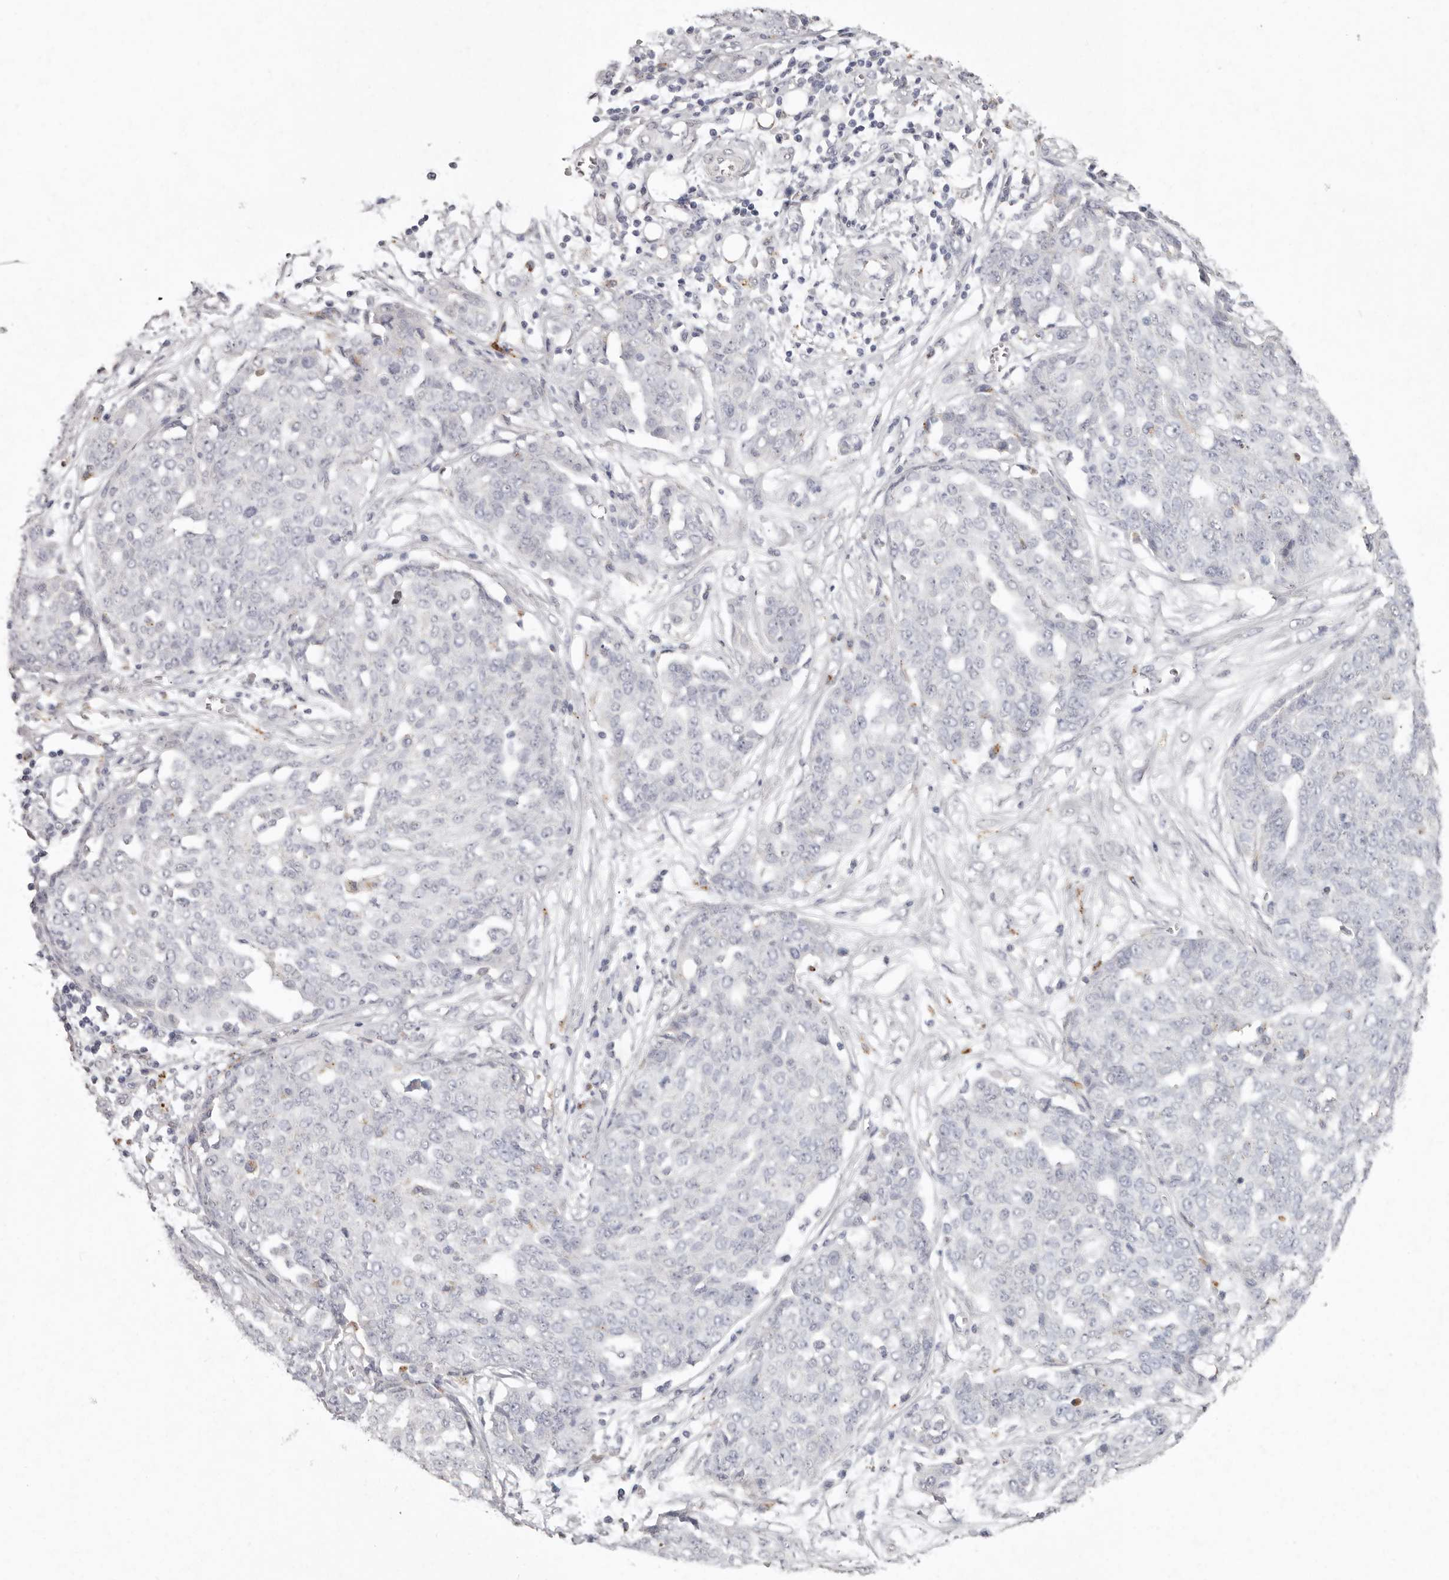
{"staining": {"intensity": "negative", "quantity": "none", "location": "none"}, "tissue": "ovarian cancer", "cell_type": "Tumor cells", "image_type": "cancer", "snomed": [{"axis": "morphology", "description": "Cystadenocarcinoma, serous, NOS"}, {"axis": "topography", "description": "Soft tissue"}, {"axis": "topography", "description": "Ovary"}], "caption": "The image exhibits no significant positivity in tumor cells of ovarian cancer (serous cystadenocarcinoma).", "gene": "FAM185A", "patient": {"sex": "female", "age": 57}}